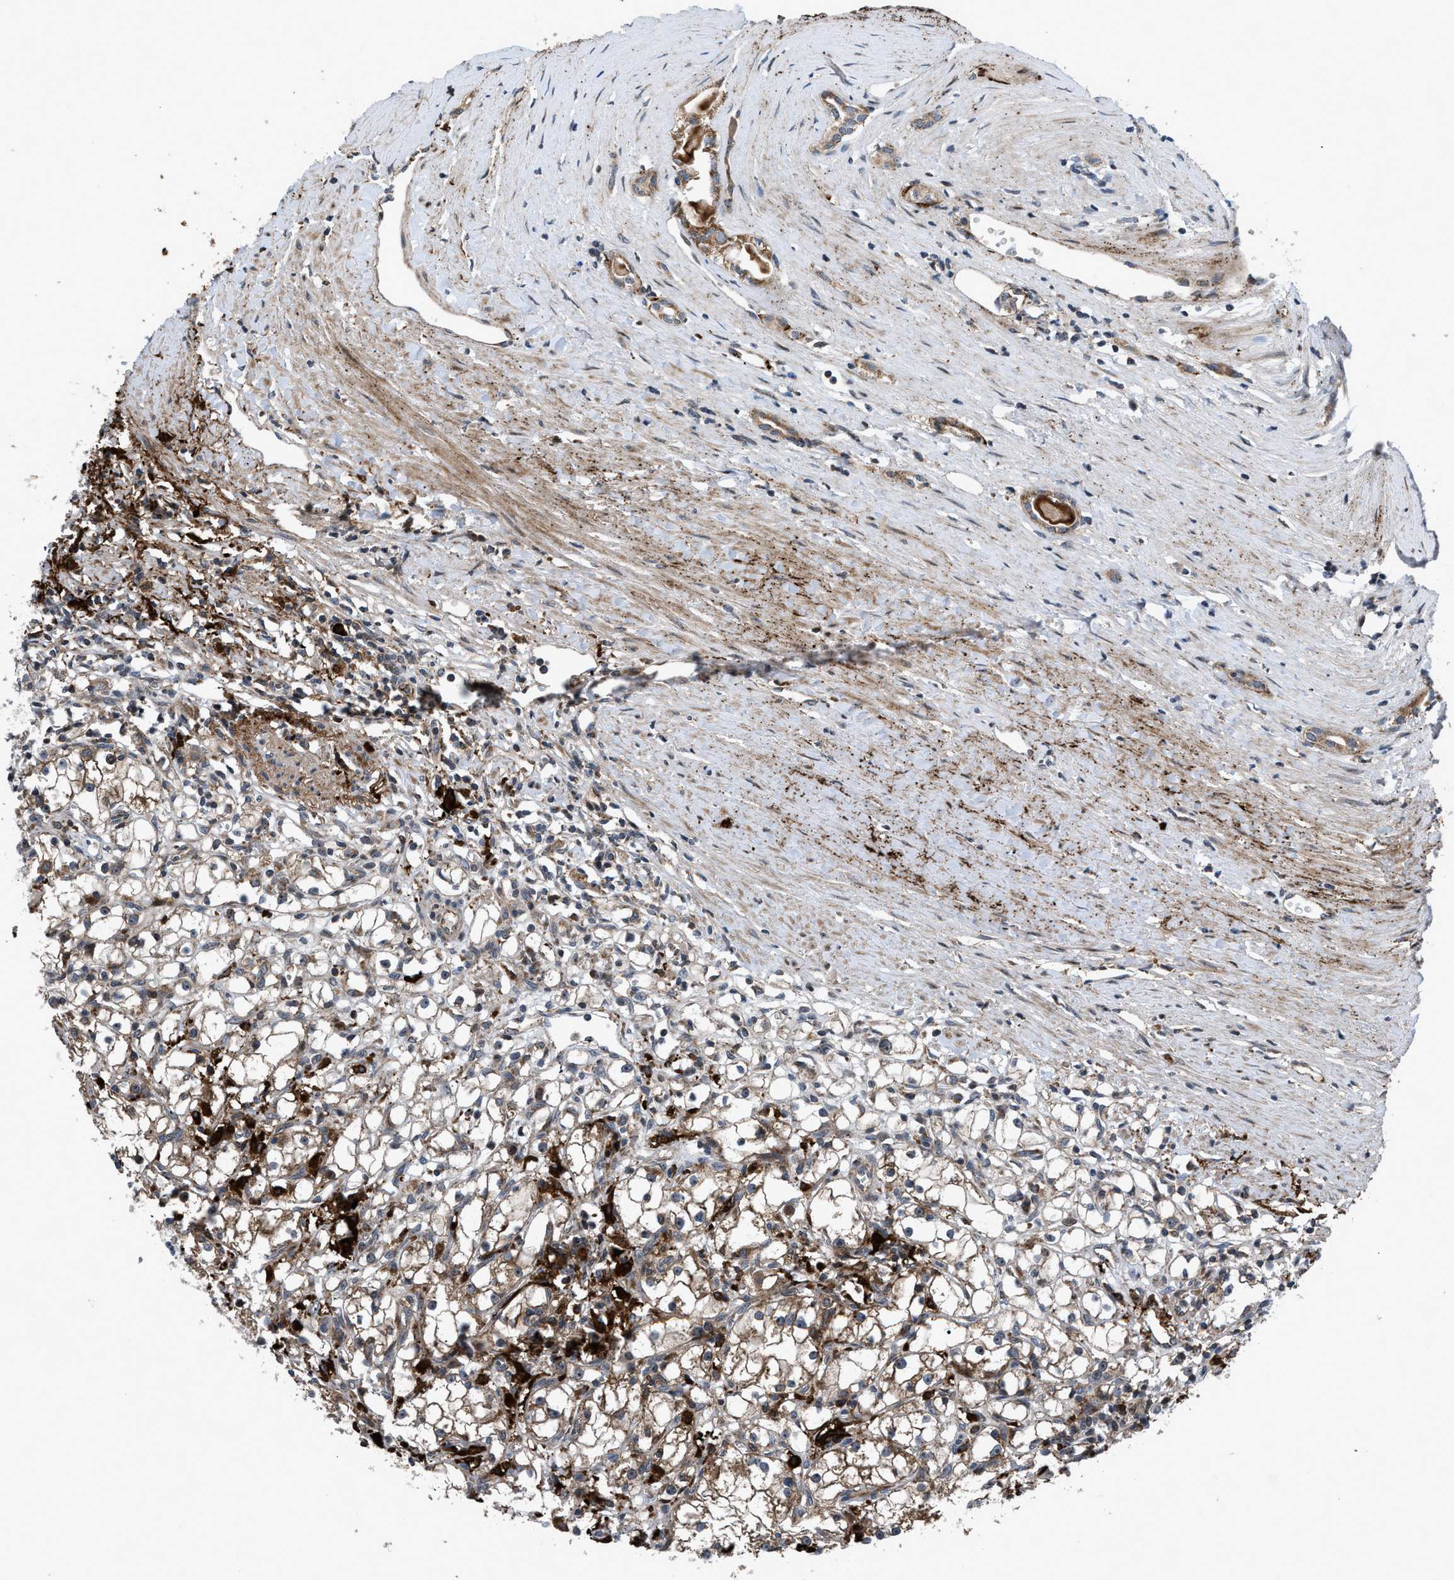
{"staining": {"intensity": "moderate", "quantity": "<25%", "location": "cytoplasmic/membranous"}, "tissue": "renal cancer", "cell_type": "Tumor cells", "image_type": "cancer", "snomed": [{"axis": "morphology", "description": "Adenocarcinoma, NOS"}, {"axis": "topography", "description": "Kidney"}], "caption": "Immunohistochemical staining of adenocarcinoma (renal) demonstrates low levels of moderate cytoplasmic/membranous positivity in about <25% of tumor cells. The staining is performed using DAB (3,3'-diaminobenzidine) brown chromogen to label protein expression. The nuclei are counter-stained blue using hematoxylin.", "gene": "AP3M2", "patient": {"sex": "male", "age": 56}}